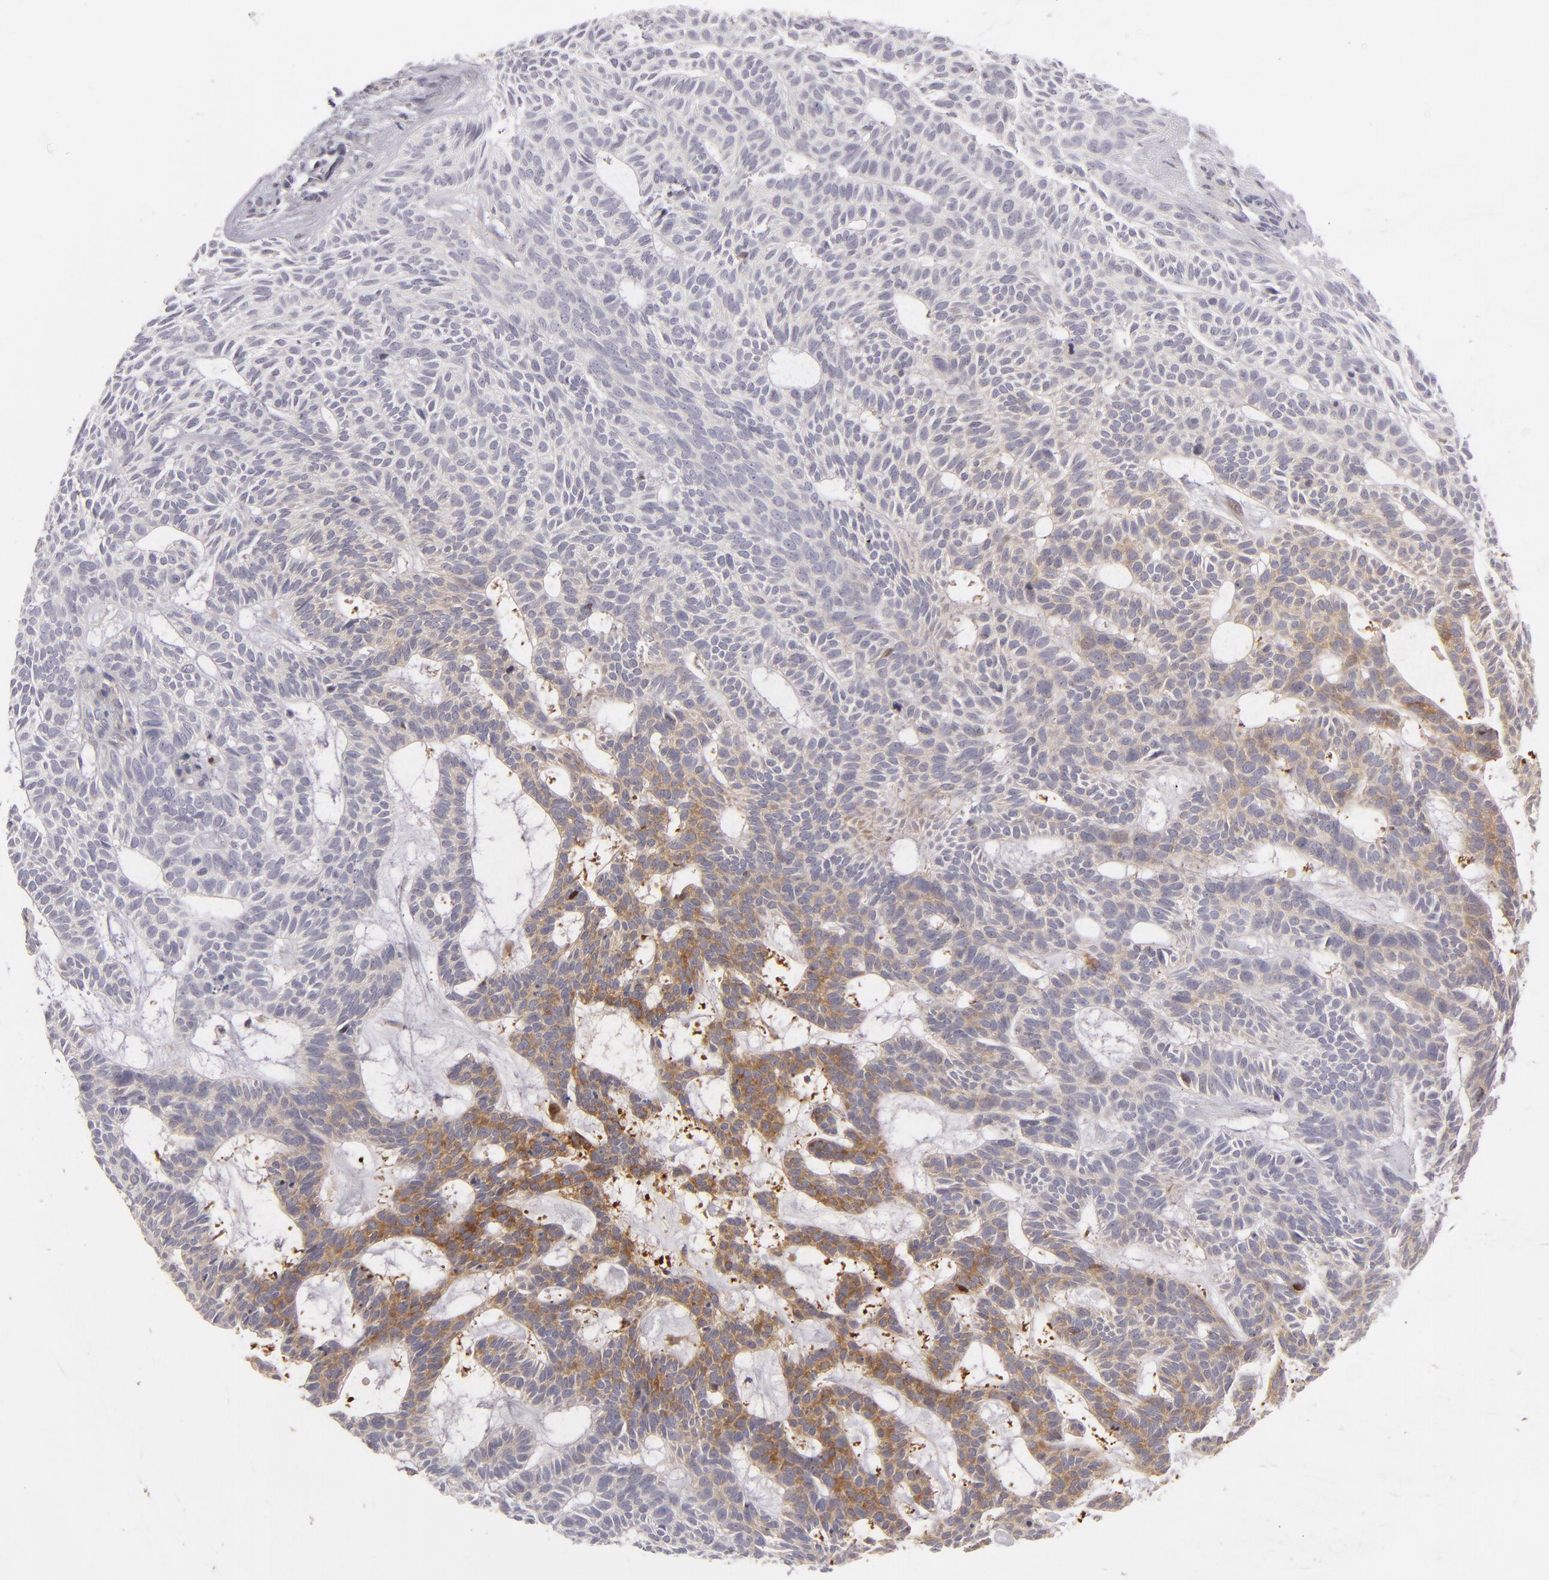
{"staining": {"intensity": "moderate", "quantity": "25%-75%", "location": "cytoplasmic/membranous"}, "tissue": "skin cancer", "cell_type": "Tumor cells", "image_type": "cancer", "snomed": [{"axis": "morphology", "description": "Basal cell carcinoma"}, {"axis": "topography", "description": "Skin"}], "caption": "Immunohistochemistry micrograph of neoplastic tissue: human skin basal cell carcinoma stained using immunohistochemistry (IHC) reveals medium levels of moderate protein expression localized specifically in the cytoplasmic/membranous of tumor cells, appearing as a cytoplasmic/membranous brown color.", "gene": "MMP10", "patient": {"sex": "male", "age": 75}}